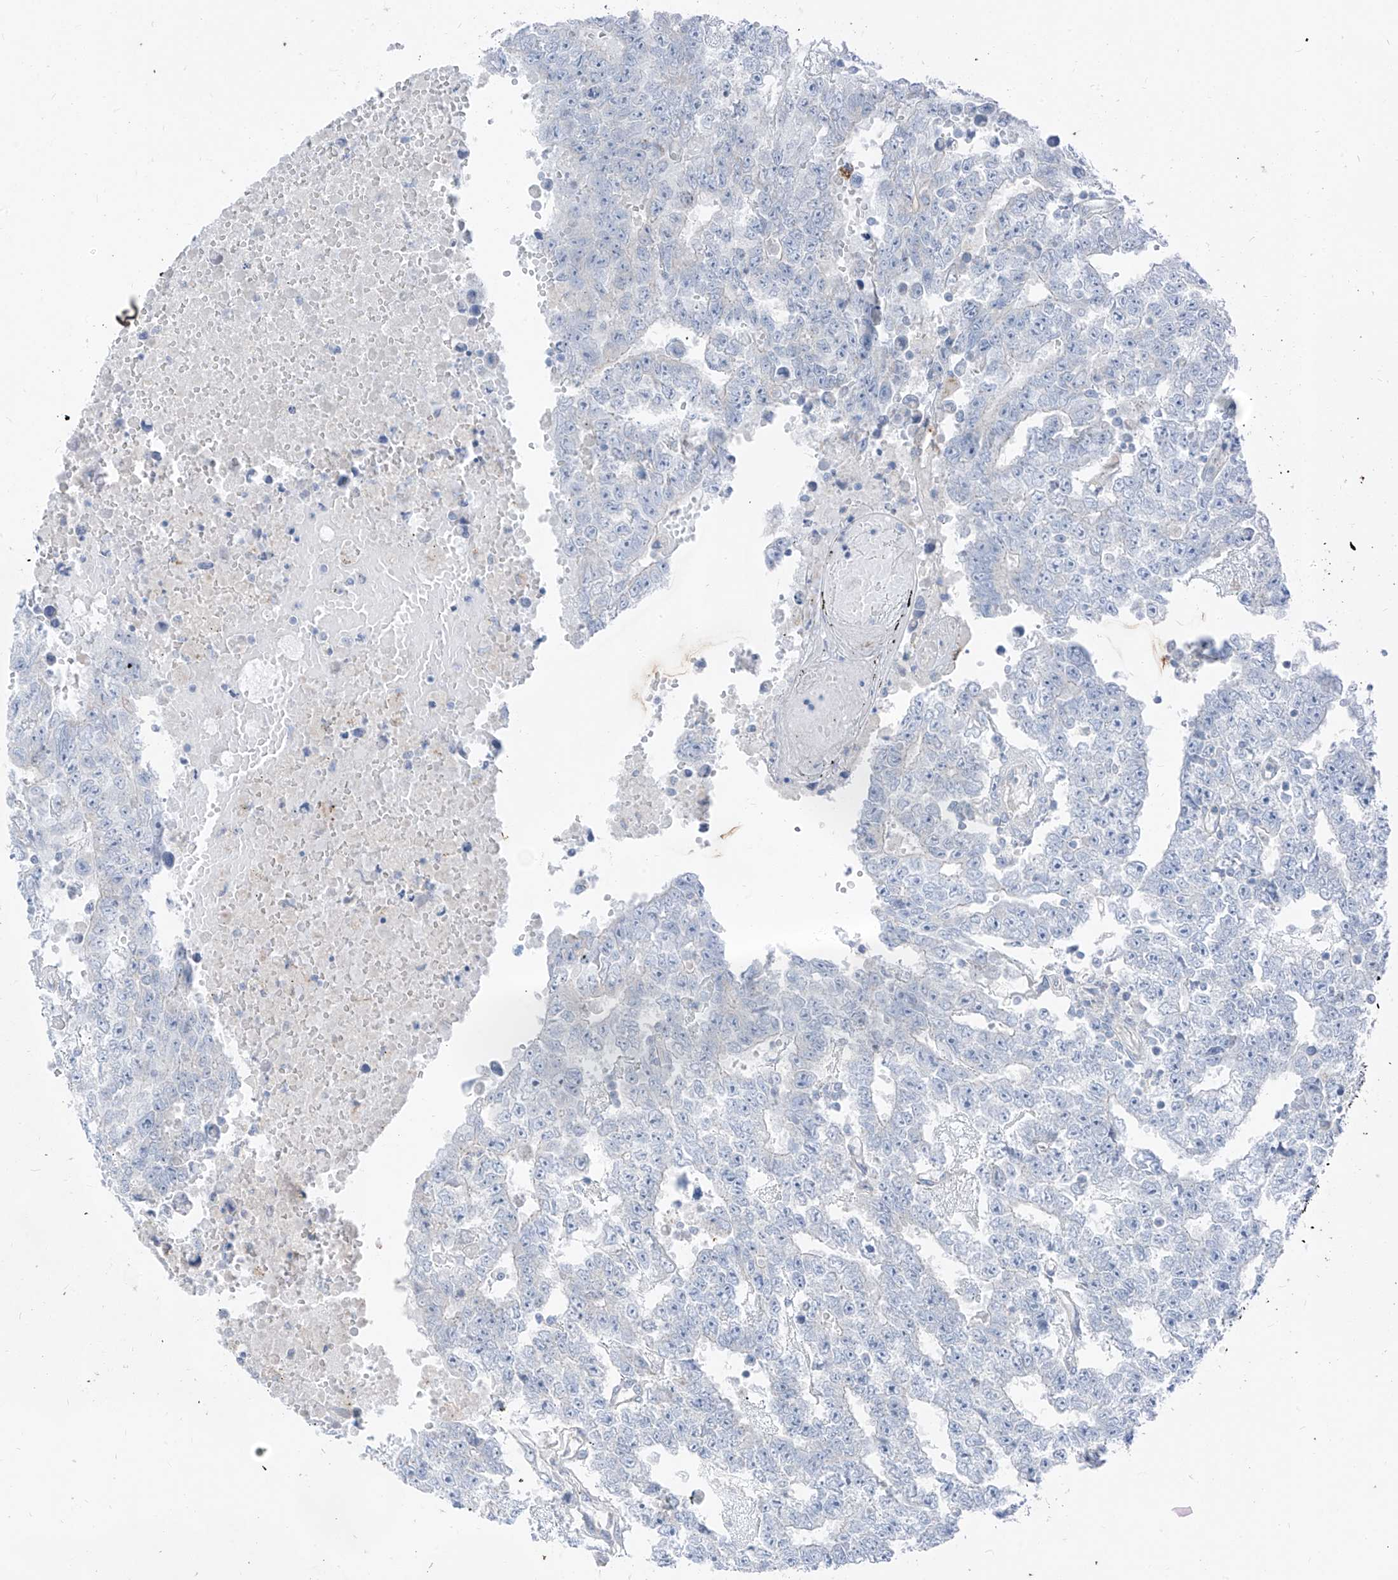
{"staining": {"intensity": "negative", "quantity": "none", "location": "none"}, "tissue": "testis cancer", "cell_type": "Tumor cells", "image_type": "cancer", "snomed": [{"axis": "morphology", "description": "Carcinoma, Embryonal, NOS"}, {"axis": "topography", "description": "Testis"}], "caption": "The micrograph shows no significant expression in tumor cells of testis cancer (embryonal carcinoma).", "gene": "GPR137C", "patient": {"sex": "male", "age": 25}}